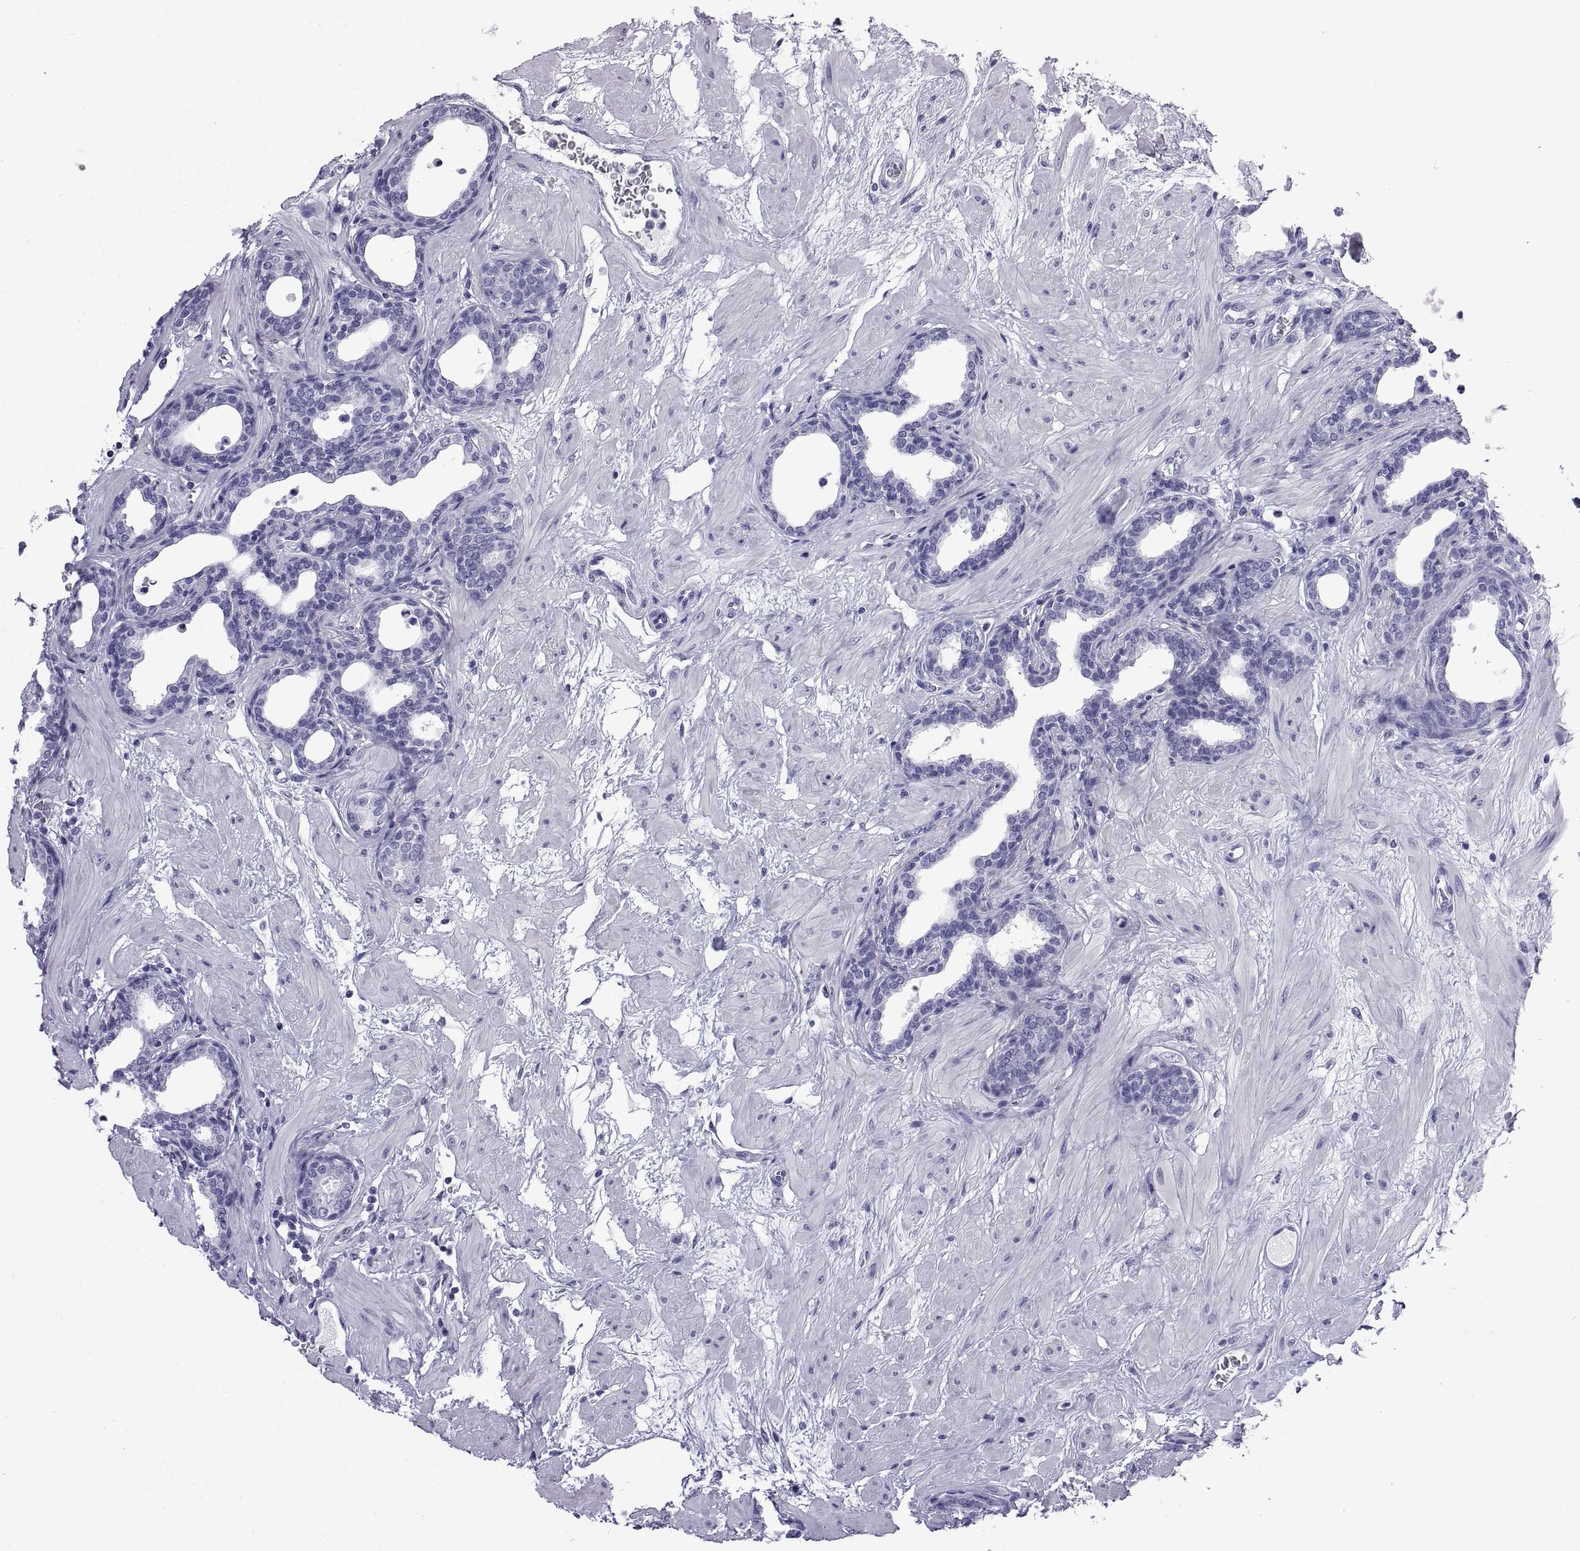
{"staining": {"intensity": "negative", "quantity": "none", "location": "none"}, "tissue": "prostate", "cell_type": "Glandular cells", "image_type": "normal", "snomed": [{"axis": "morphology", "description": "Normal tissue, NOS"}, {"axis": "topography", "description": "Prostate"}], "caption": "High magnification brightfield microscopy of normal prostate stained with DAB (3,3'-diaminobenzidine) (brown) and counterstained with hematoxylin (blue): glandular cells show no significant staining. The staining is performed using DAB brown chromogen with nuclei counter-stained in using hematoxylin.", "gene": "CRISP1", "patient": {"sex": "male", "age": 37}}